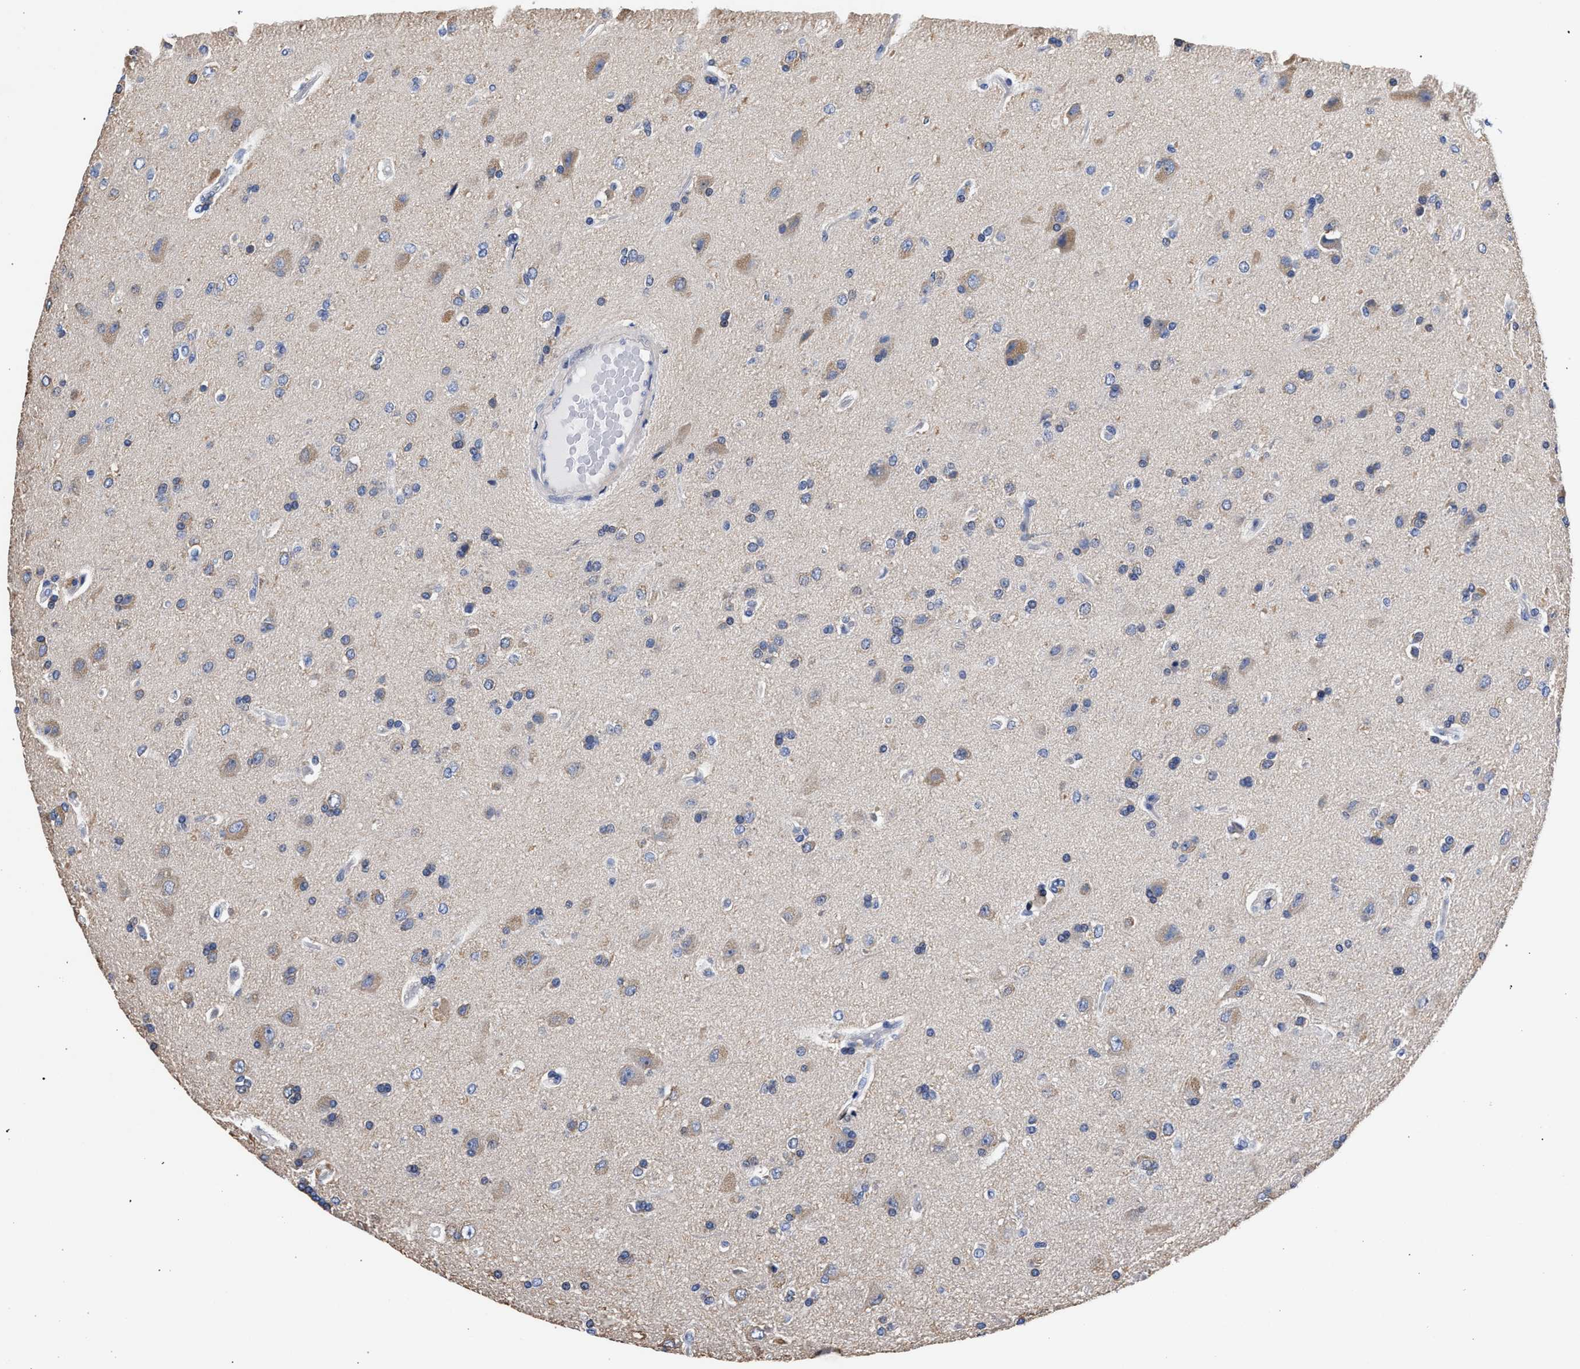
{"staining": {"intensity": "weak", "quantity": "<25%", "location": "cytoplasmic/membranous"}, "tissue": "glioma", "cell_type": "Tumor cells", "image_type": "cancer", "snomed": [{"axis": "morphology", "description": "Glioma, malignant, High grade"}, {"axis": "topography", "description": "Brain"}], "caption": "A histopathology image of human glioma is negative for staining in tumor cells.", "gene": "AKAP4", "patient": {"sex": "male", "age": 72}}